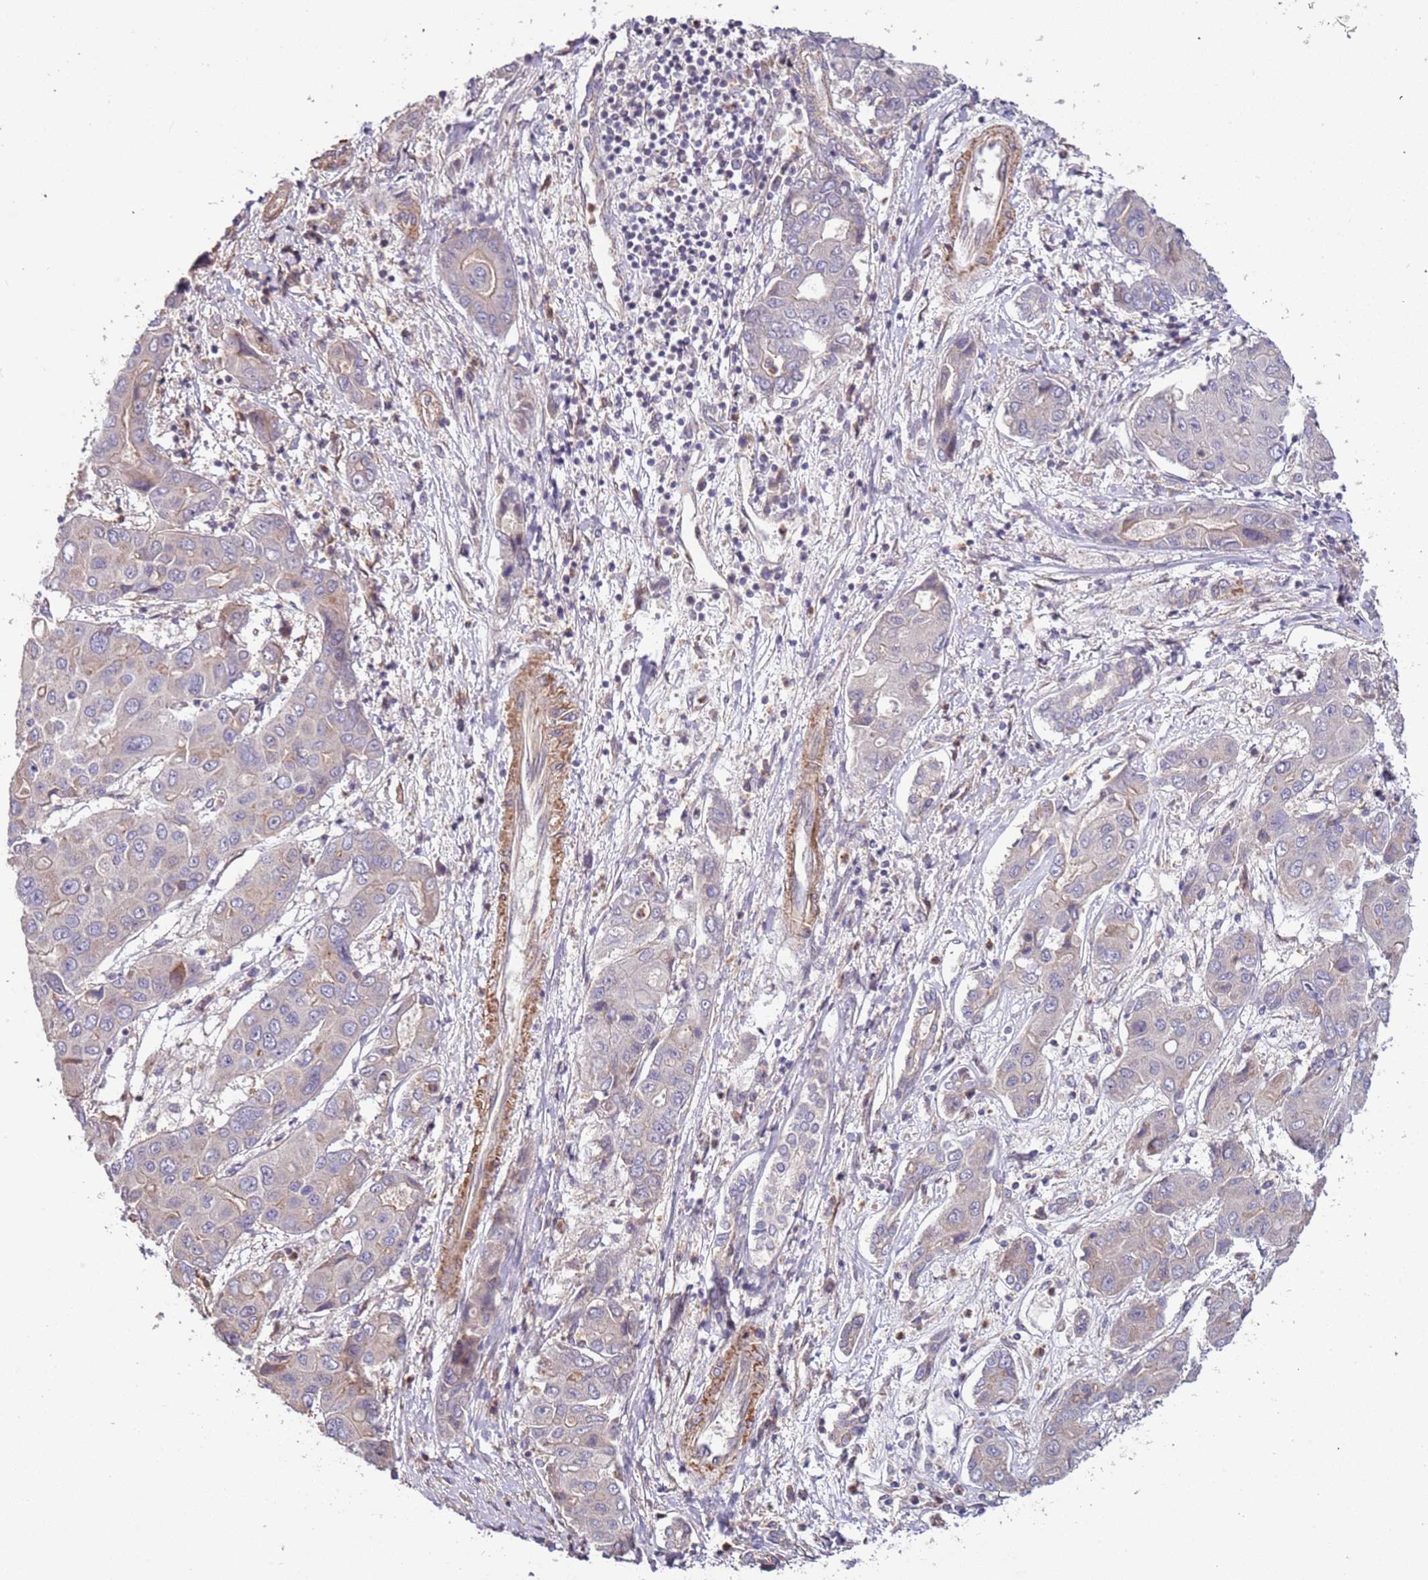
{"staining": {"intensity": "moderate", "quantity": "<25%", "location": "cytoplasmic/membranous"}, "tissue": "liver cancer", "cell_type": "Tumor cells", "image_type": "cancer", "snomed": [{"axis": "morphology", "description": "Cholangiocarcinoma"}, {"axis": "topography", "description": "Liver"}], "caption": "Immunohistochemical staining of human liver cholangiocarcinoma displays low levels of moderate cytoplasmic/membranous protein staining in about <25% of tumor cells.", "gene": "LAMB4", "patient": {"sex": "male", "age": 67}}